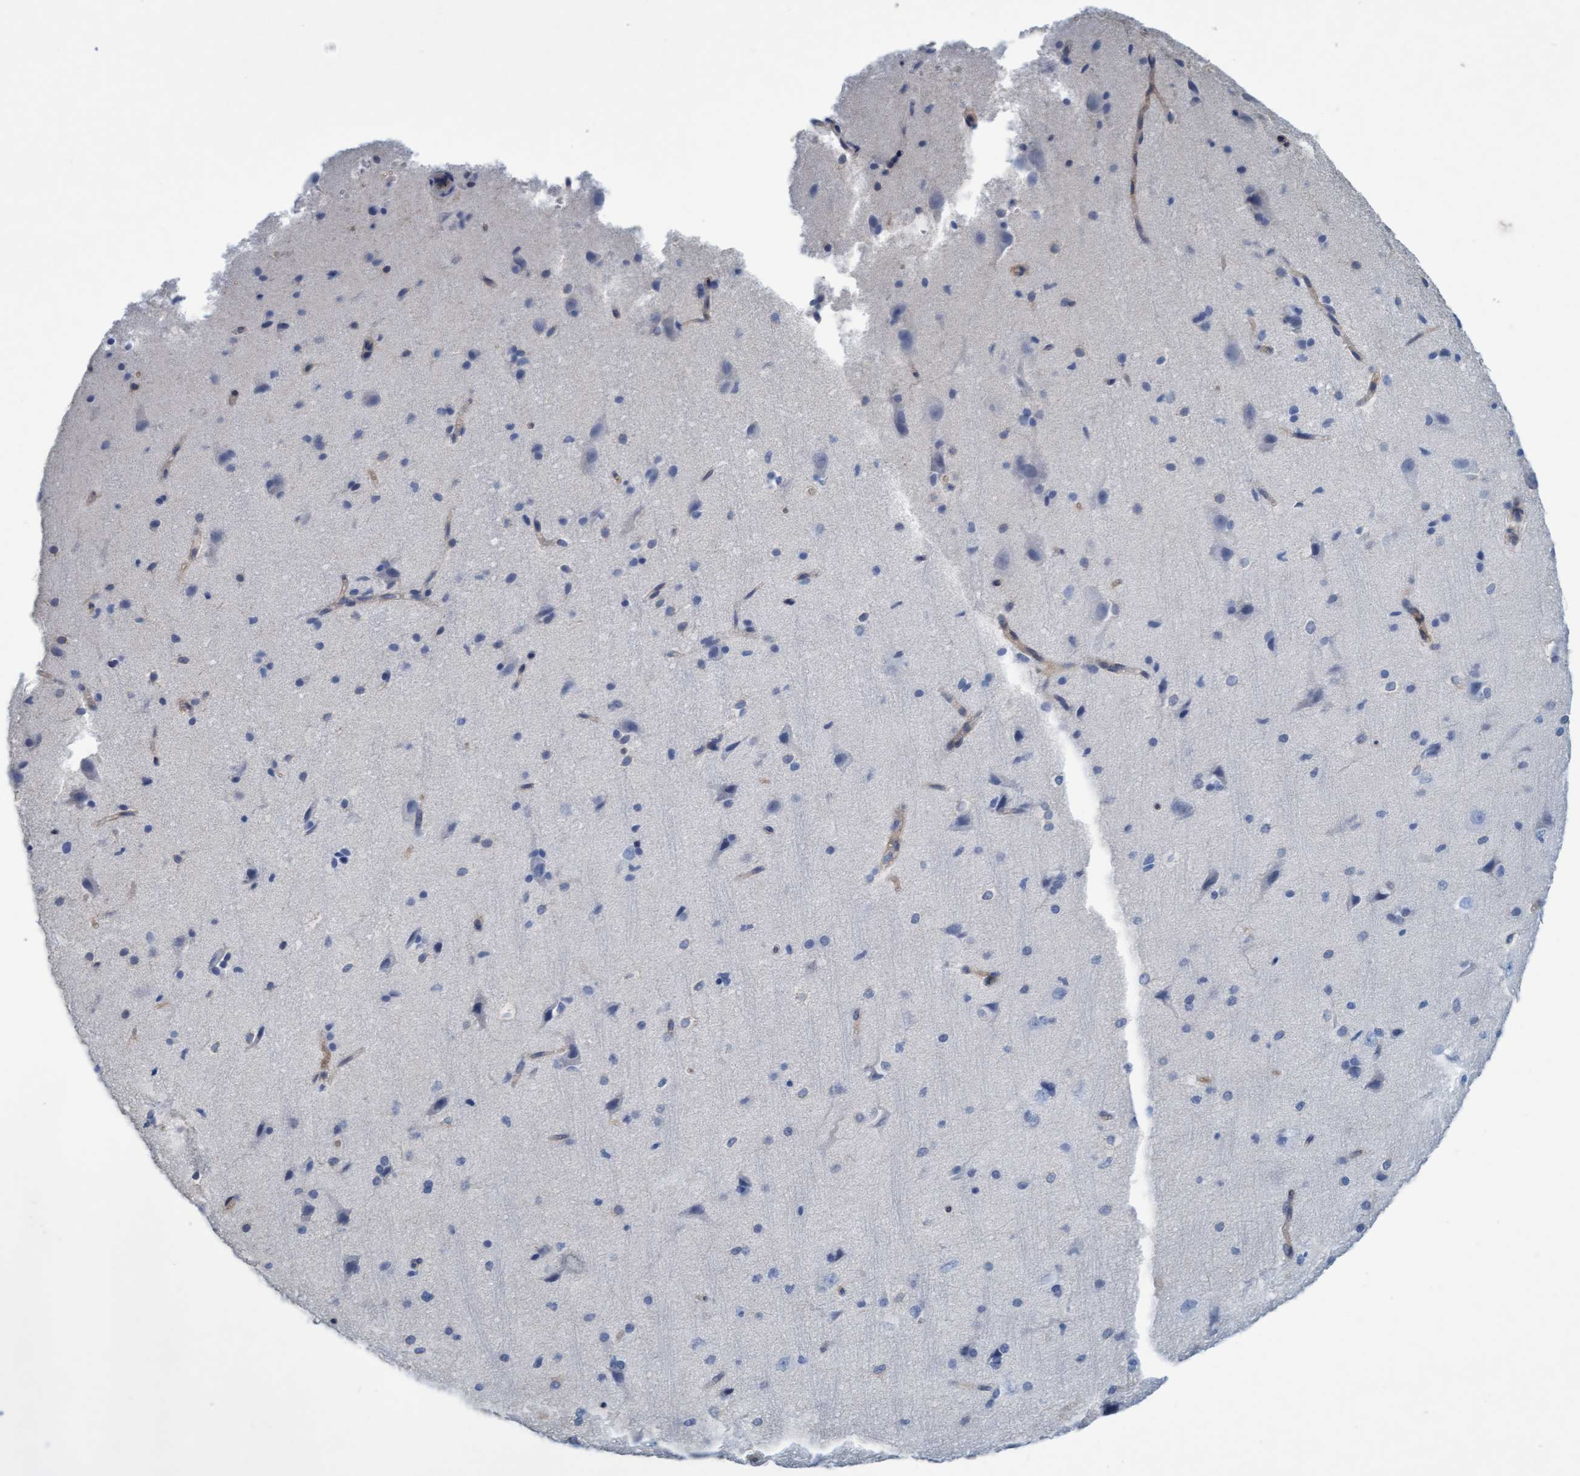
{"staining": {"intensity": "weak", "quantity": ">75%", "location": "cytoplasmic/membranous"}, "tissue": "cerebral cortex", "cell_type": "Endothelial cells", "image_type": "normal", "snomed": [{"axis": "morphology", "description": "Normal tissue, NOS"}, {"axis": "morphology", "description": "Developmental malformation"}, {"axis": "topography", "description": "Cerebral cortex"}], "caption": "Protein analysis of unremarkable cerebral cortex displays weak cytoplasmic/membranous expression in about >75% of endothelial cells.", "gene": "SIGIRR", "patient": {"sex": "female", "age": 30}}